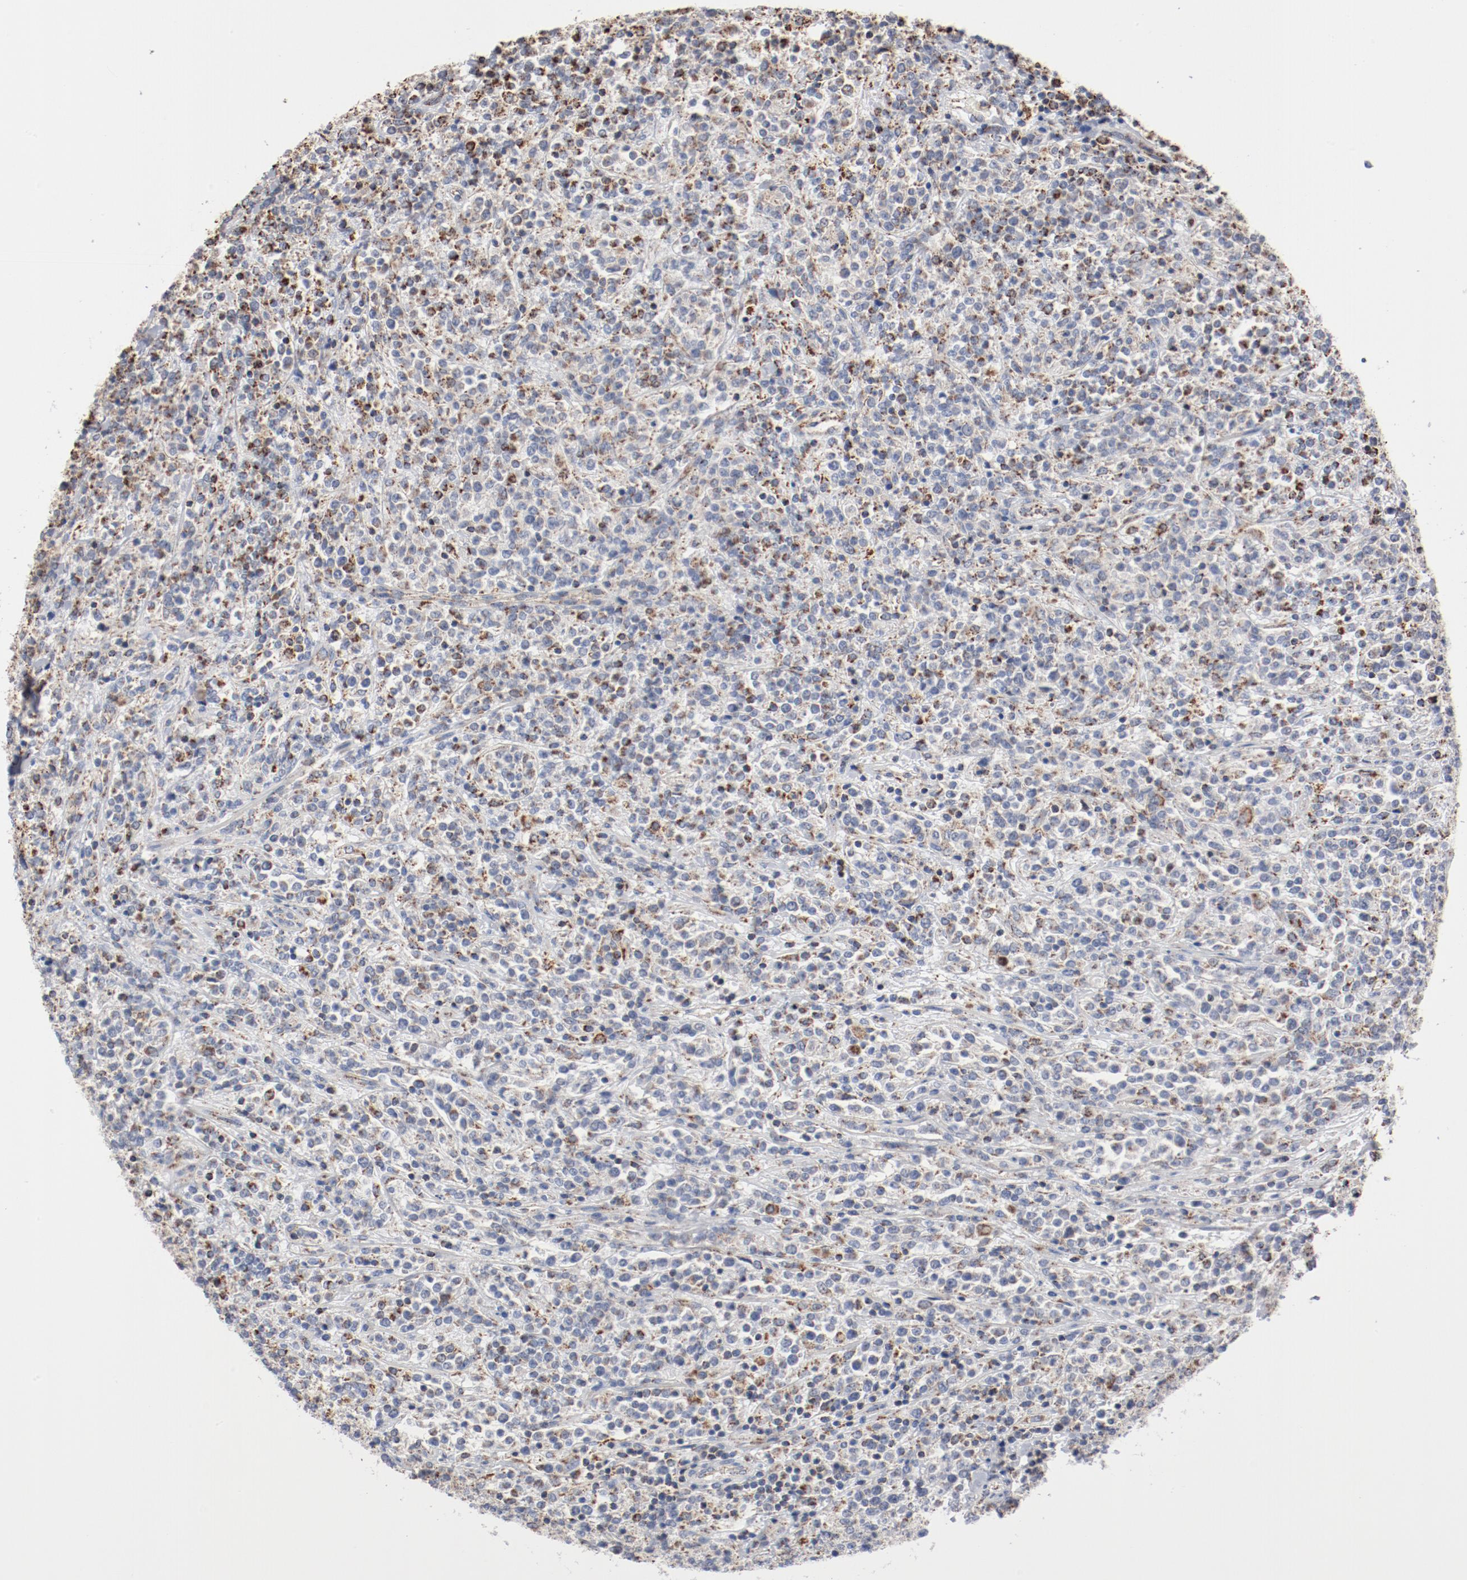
{"staining": {"intensity": "strong", "quantity": "25%-75%", "location": "cytoplasmic/membranous"}, "tissue": "lymphoma", "cell_type": "Tumor cells", "image_type": "cancer", "snomed": [{"axis": "morphology", "description": "Malignant lymphoma, non-Hodgkin's type, High grade"}, {"axis": "topography", "description": "Soft tissue"}], "caption": "High-power microscopy captured an immunohistochemistry (IHC) histopathology image of high-grade malignant lymphoma, non-Hodgkin's type, revealing strong cytoplasmic/membranous expression in approximately 25%-75% of tumor cells.", "gene": "NDUFS4", "patient": {"sex": "male", "age": 18}}